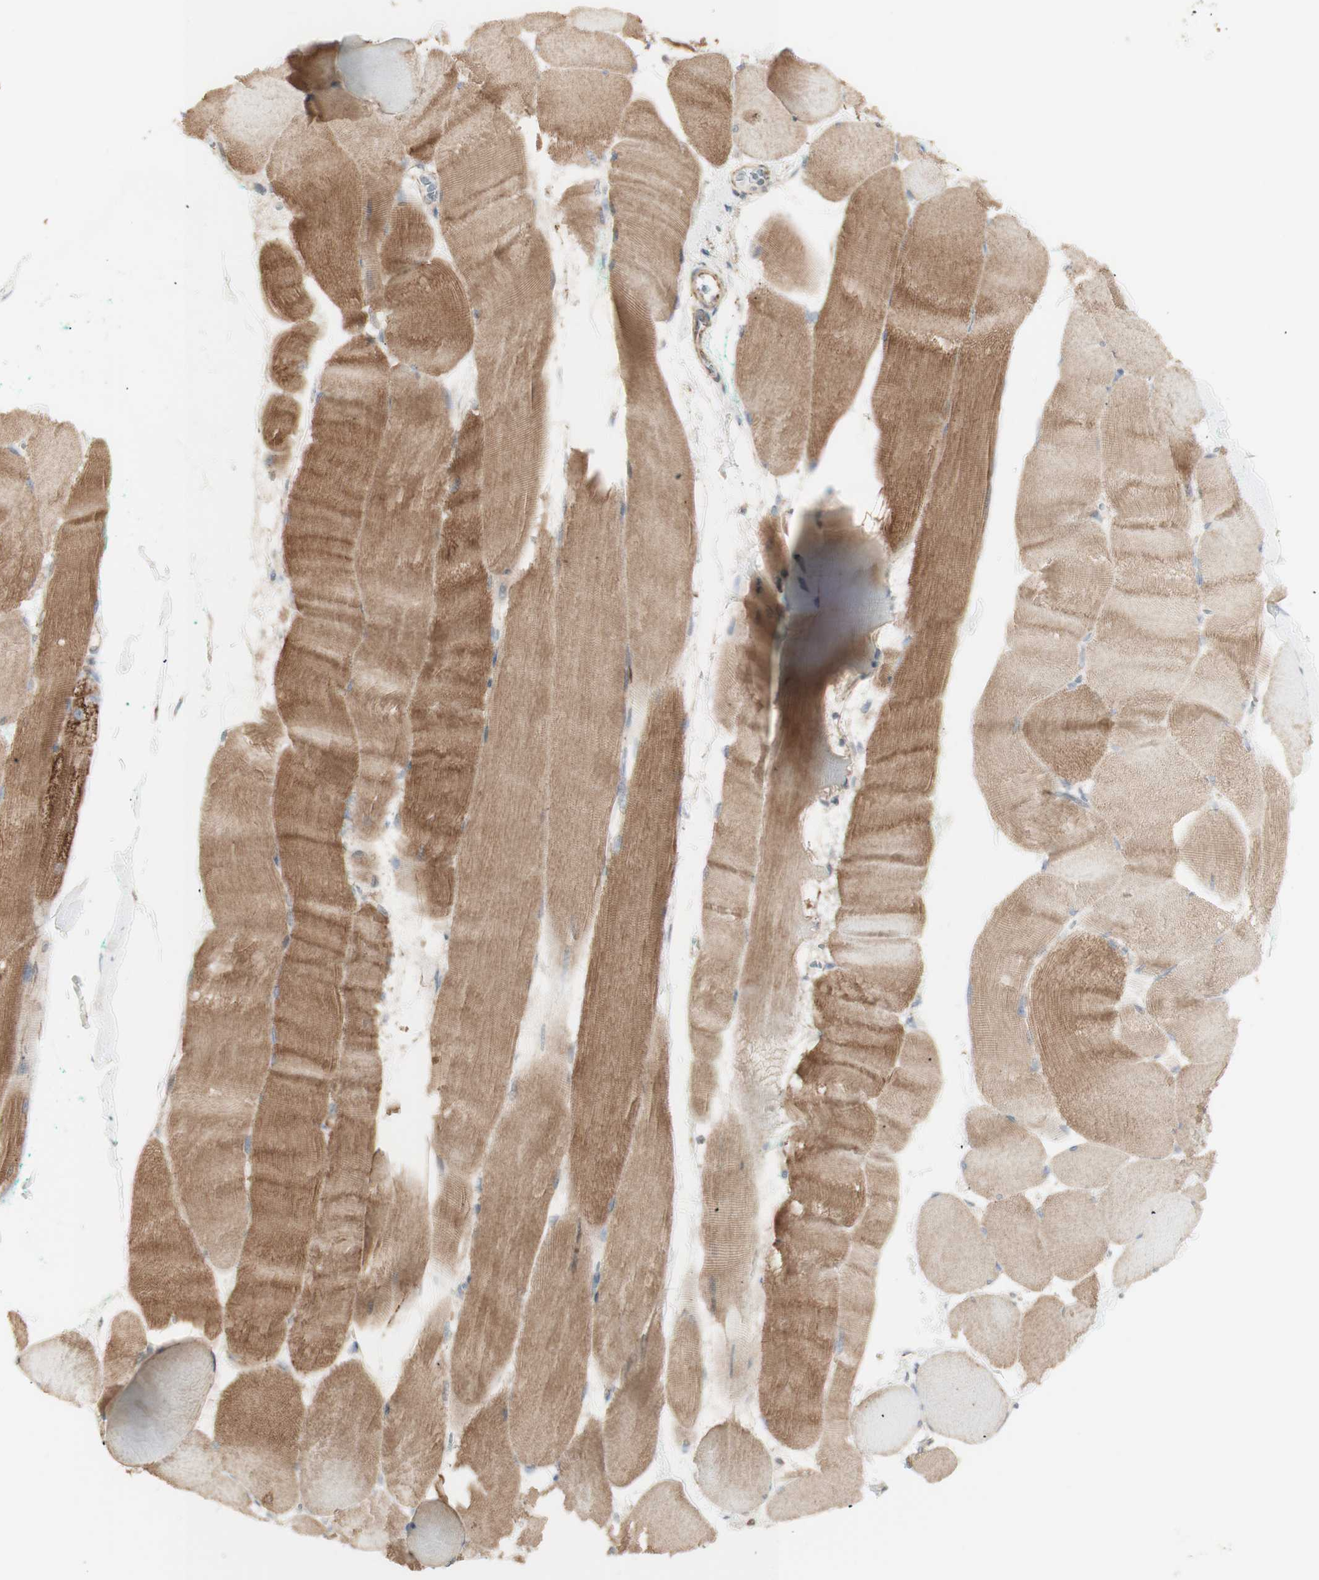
{"staining": {"intensity": "moderate", "quantity": ">75%", "location": "cytoplasmic/membranous"}, "tissue": "skeletal muscle", "cell_type": "Myocytes", "image_type": "normal", "snomed": [{"axis": "morphology", "description": "Normal tissue, NOS"}, {"axis": "morphology", "description": "Squamous cell carcinoma, NOS"}, {"axis": "topography", "description": "Skeletal muscle"}], "caption": "Human skeletal muscle stained with a protein marker displays moderate staining in myocytes.", "gene": "LETM1", "patient": {"sex": "male", "age": 51}}